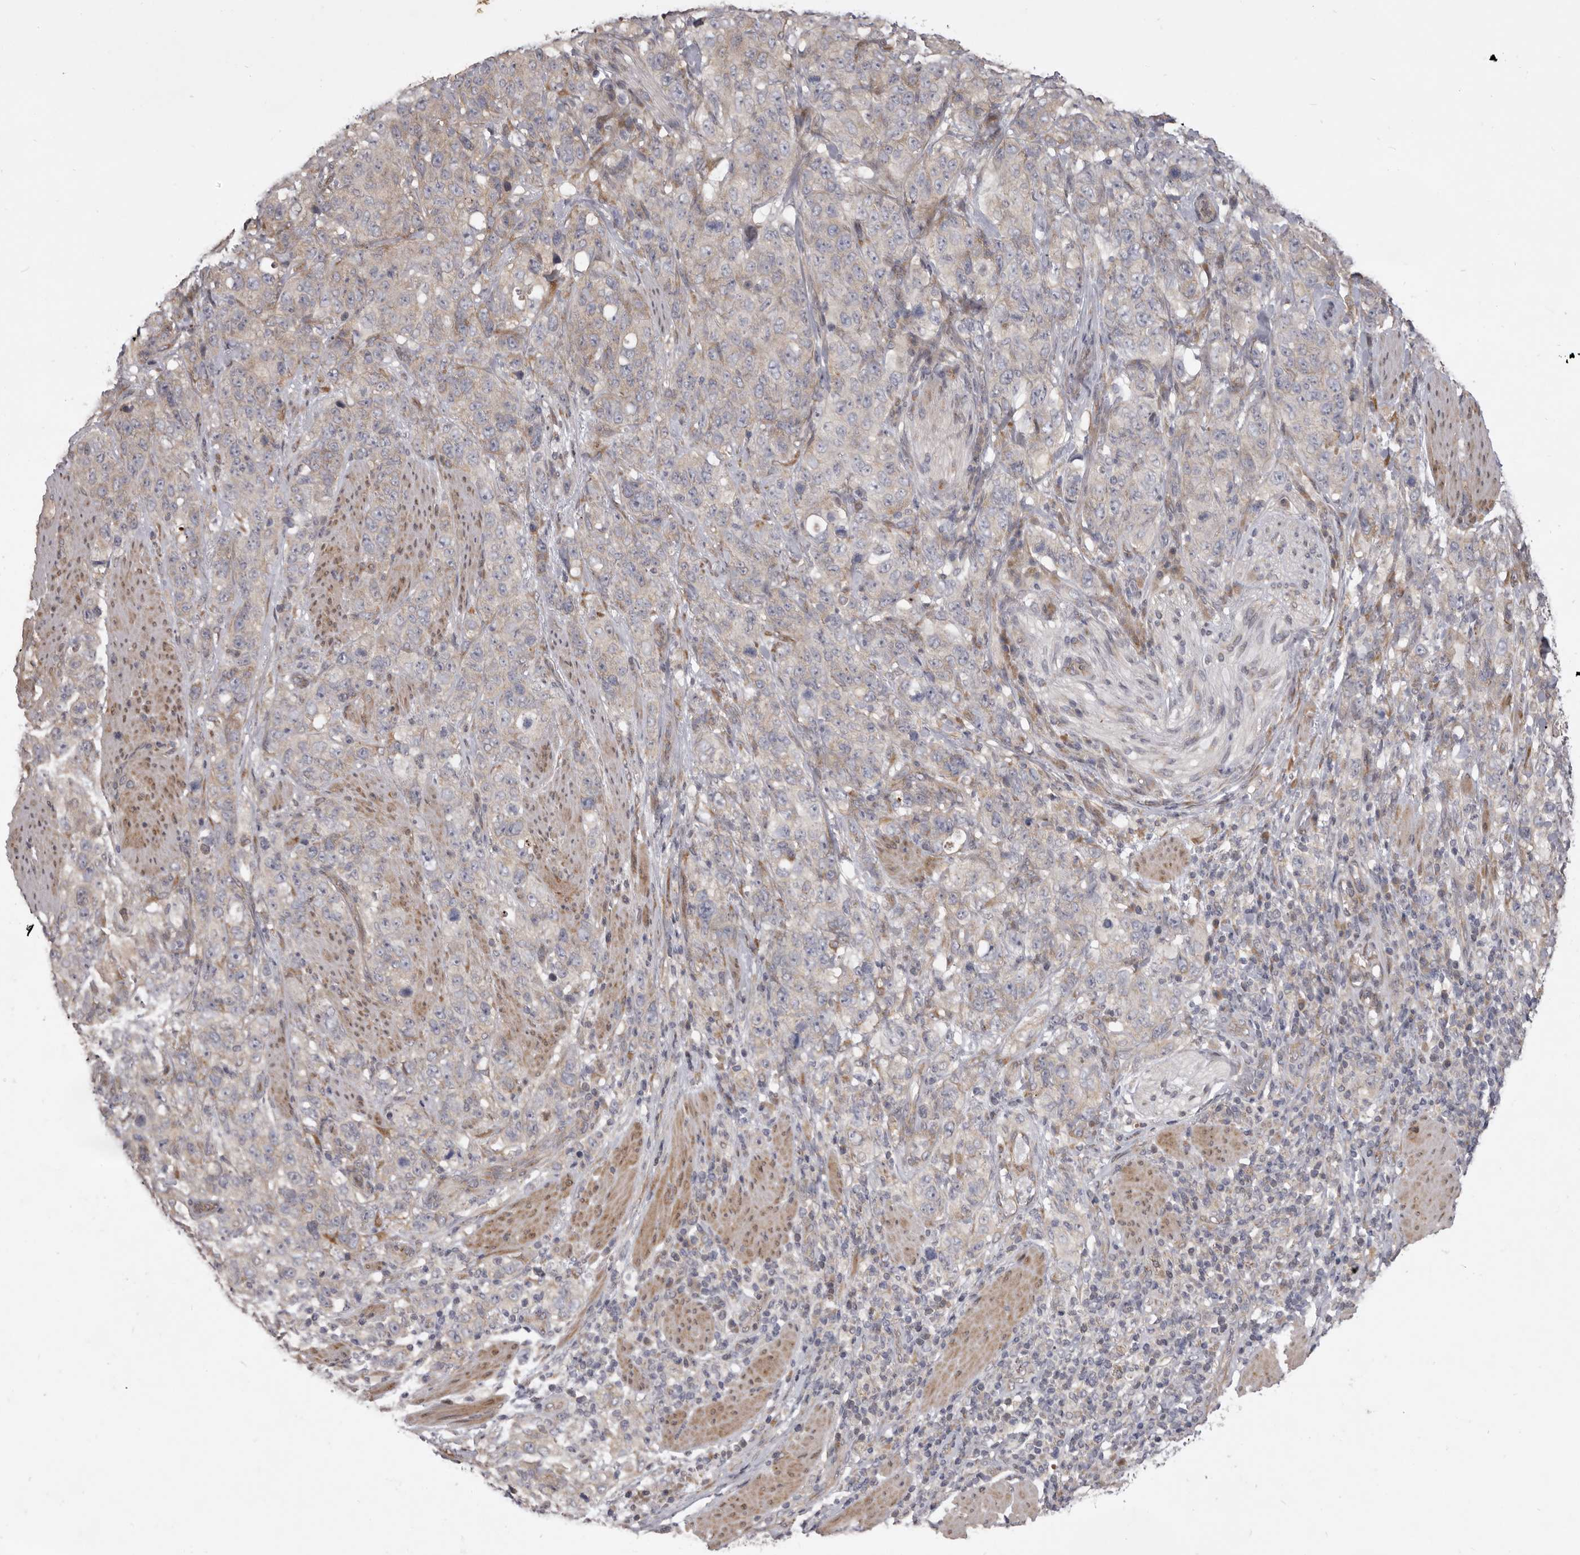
{"staining": {"intensity": "negative", "quantity": "none", "location": "none"}, "tissue": "stomach cancer", "cell_type": "Tumor cells", "image_type": "cancer", "snomed": [{"axis": "morphology", "description": "Adenocarcinoma, NOS"}, {"axis": "topography", "description": "Stomach"}], "caption": "DAB immunohistochemical staining of stomach adenocarcinoma reveals no significant staining in tumor cells.", "gene": "TBC1D8B", "patient": {"sex": "male", "age": 48}}